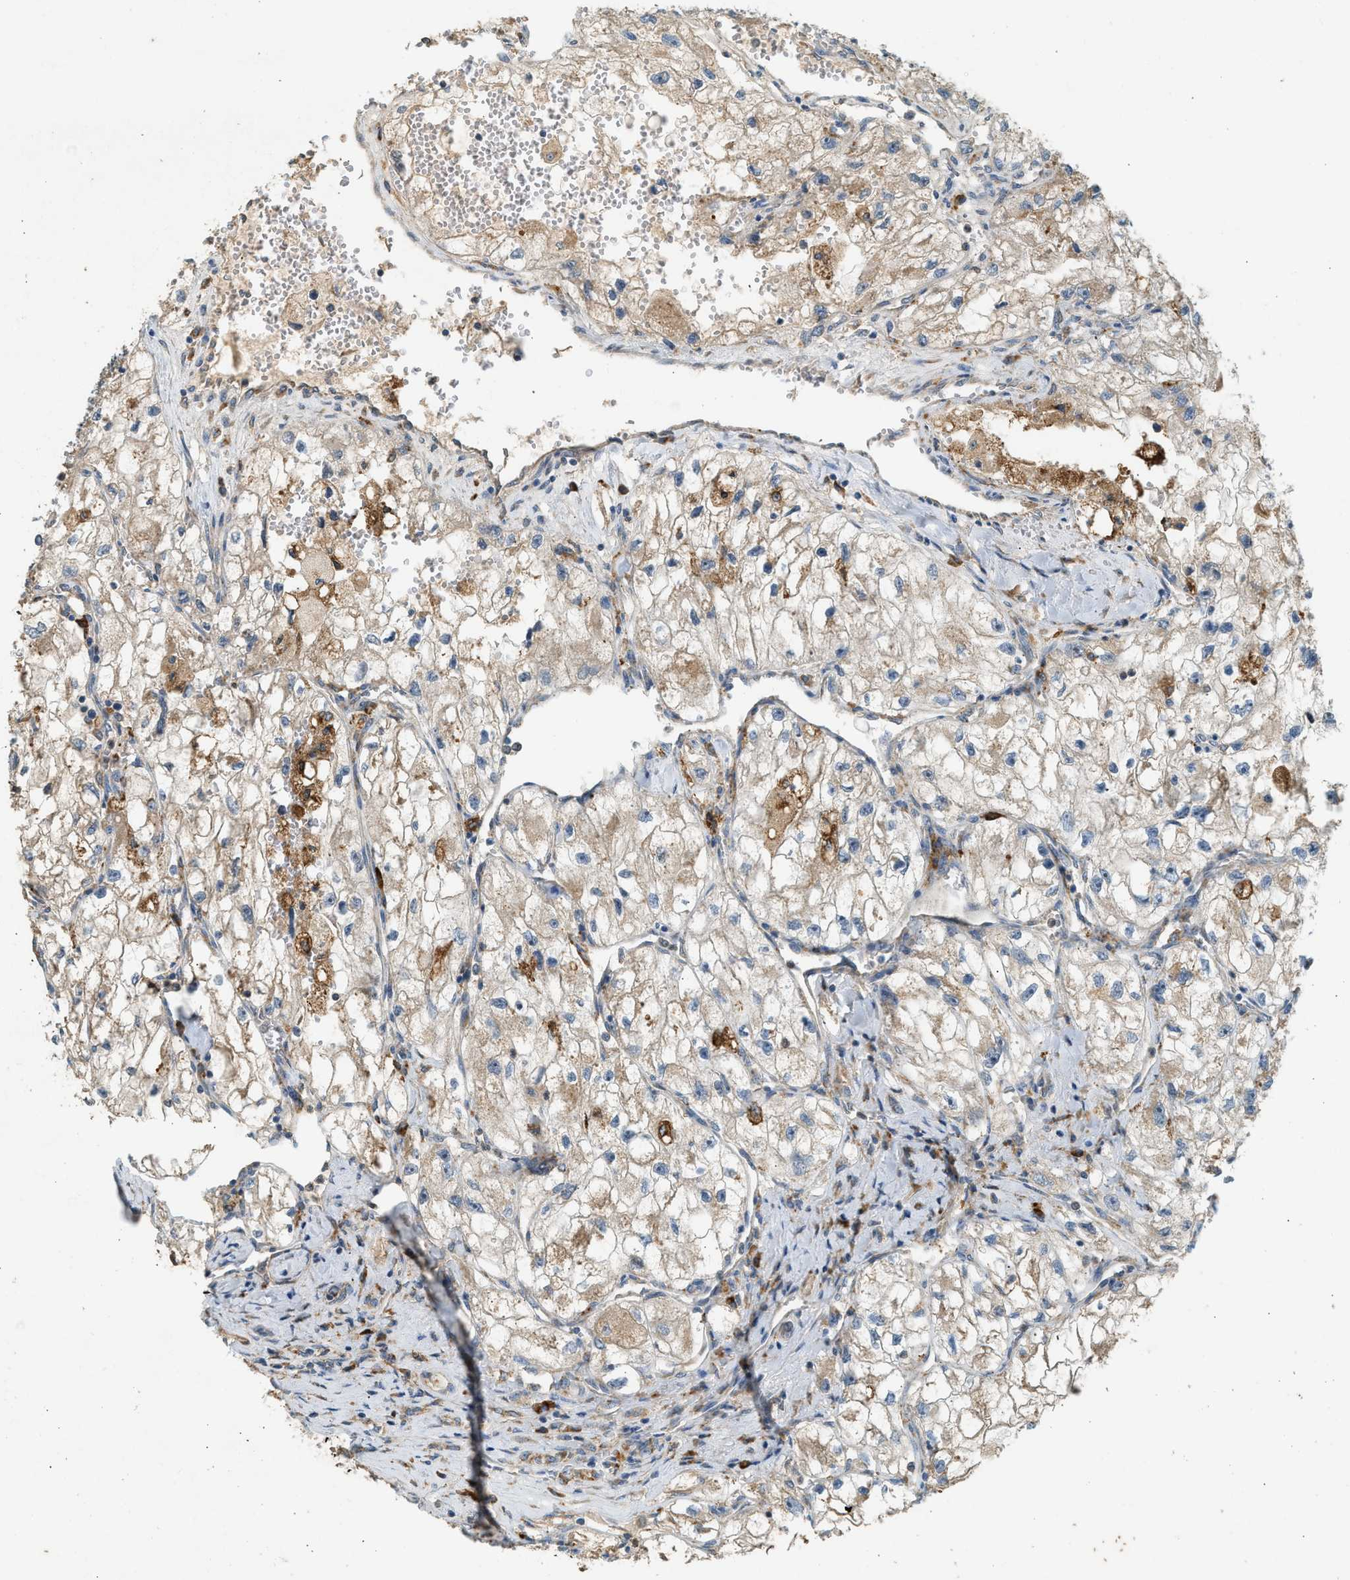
{"staining": {"intensity": "weak", "quantity": ">75%", "location": "cytoplasmic/membranous"}, "tissue": "renal cancer", "cell_type": "Tumor cells", "image_type": "cancer", "snomed": [{"axis": "morphology", "description": "Adenocarcinoma, NOS"}, {"axis": "topography", "description": "Kidney"}], "caption": "Immunohistochemical staining of adenocarcinoma (renal) demonstrates weak cytoplasmic/membranous protein staining in about >75% of tumor cells.", "gene": "CTSB", "patient": {"sex": "female", "age": 70}}